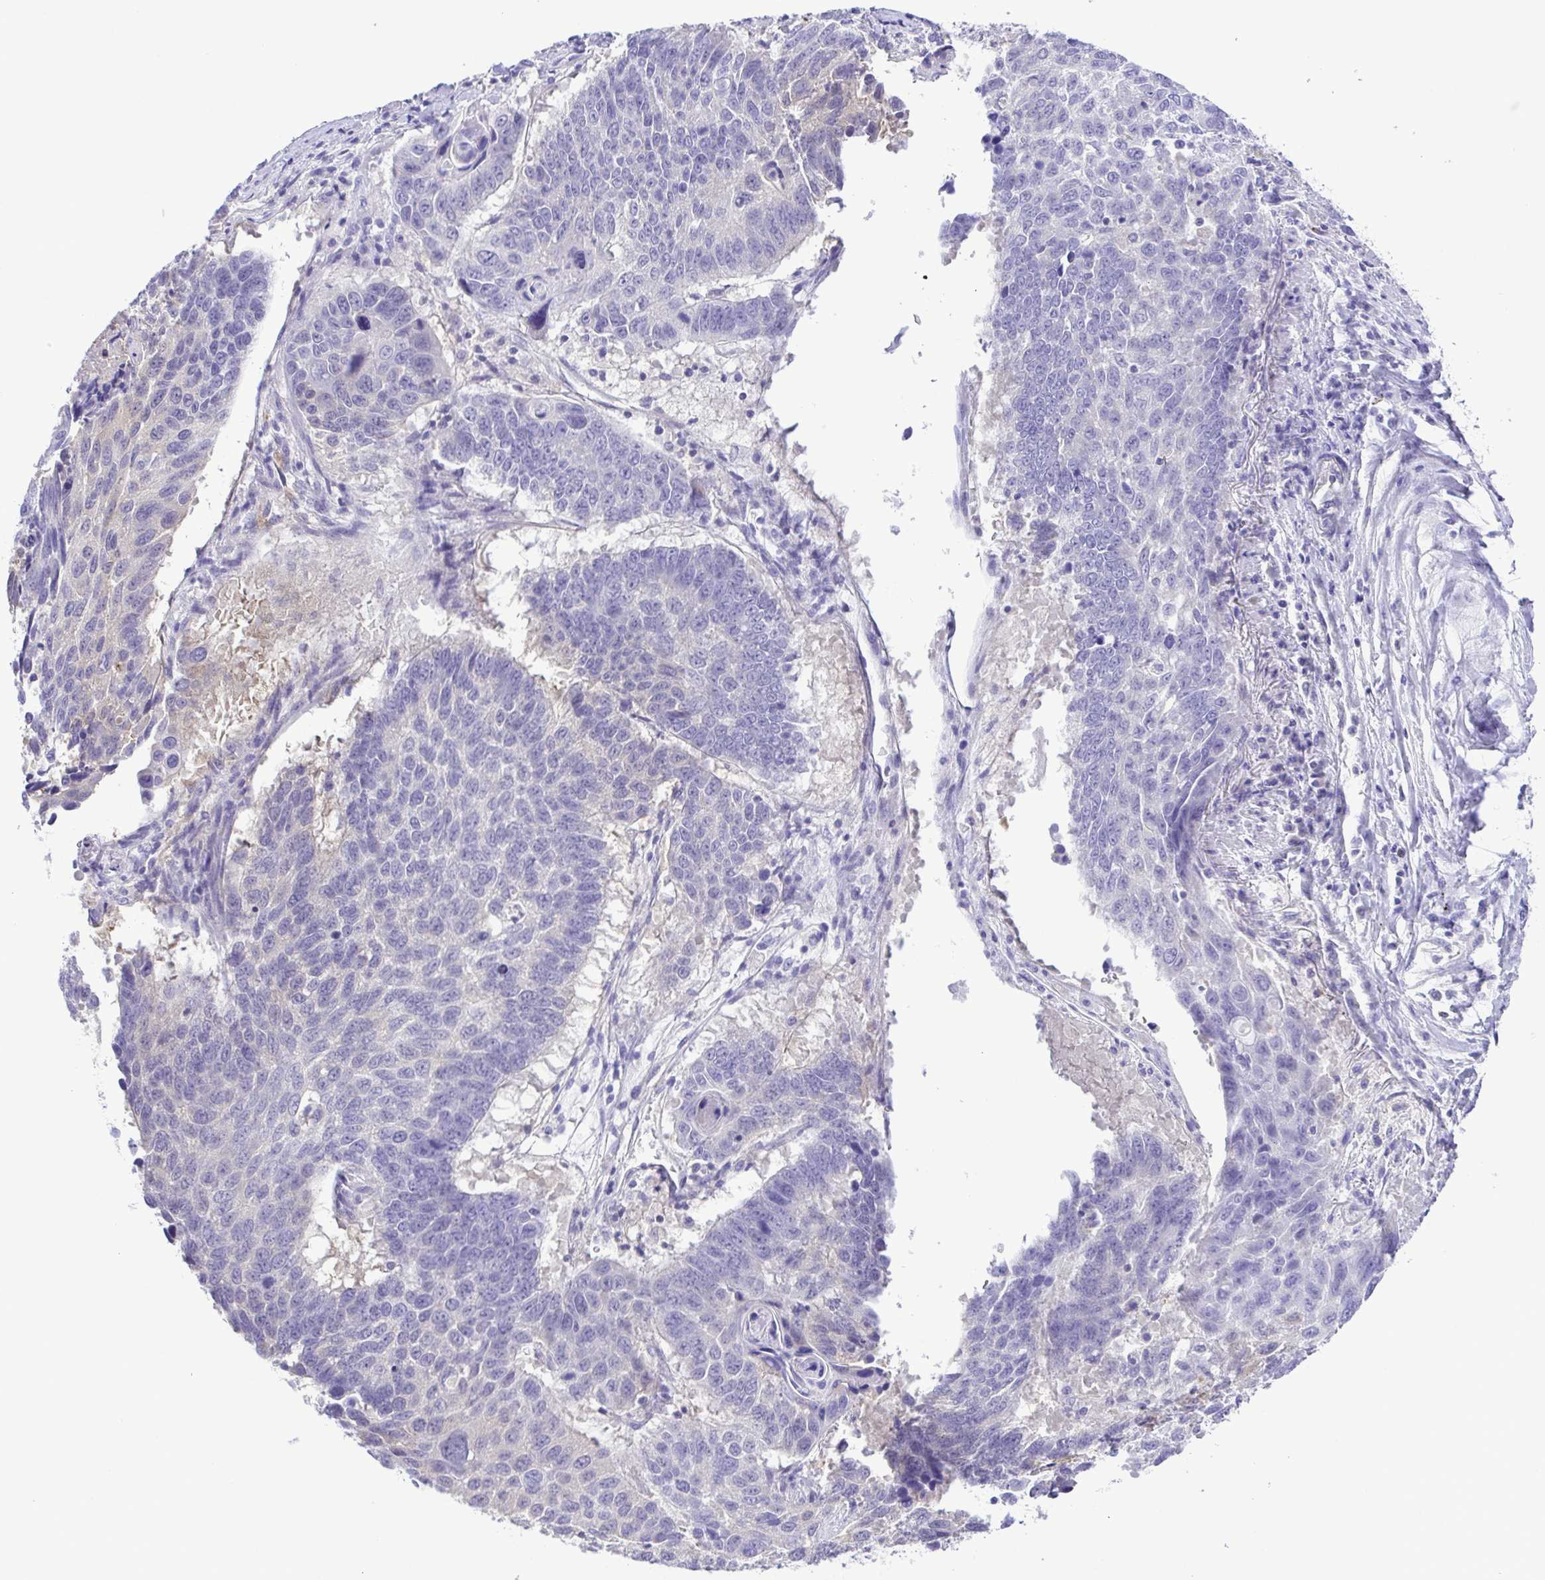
{"staining": {"intensity": "negative", "quantity": "none", "location": "none"}, "tissue": "lung cancer", "cell_type": "Tumor cells", "image_type": "cancer", "snomed": [{"axis": "morphology", "description": "Squamous cell carcinoma, NOS"}, {"axis": "topography", "description": "Lung"}], "caption": "Tumor cells are negative for brown protein staining in lung cancer. (Stains: DAB IHC with hematoxylin counter stain, Microscopy: brightfield microscopy at high magnification).", "gene": "SYT1", "patient": {"sex": "male", "age": 73}}